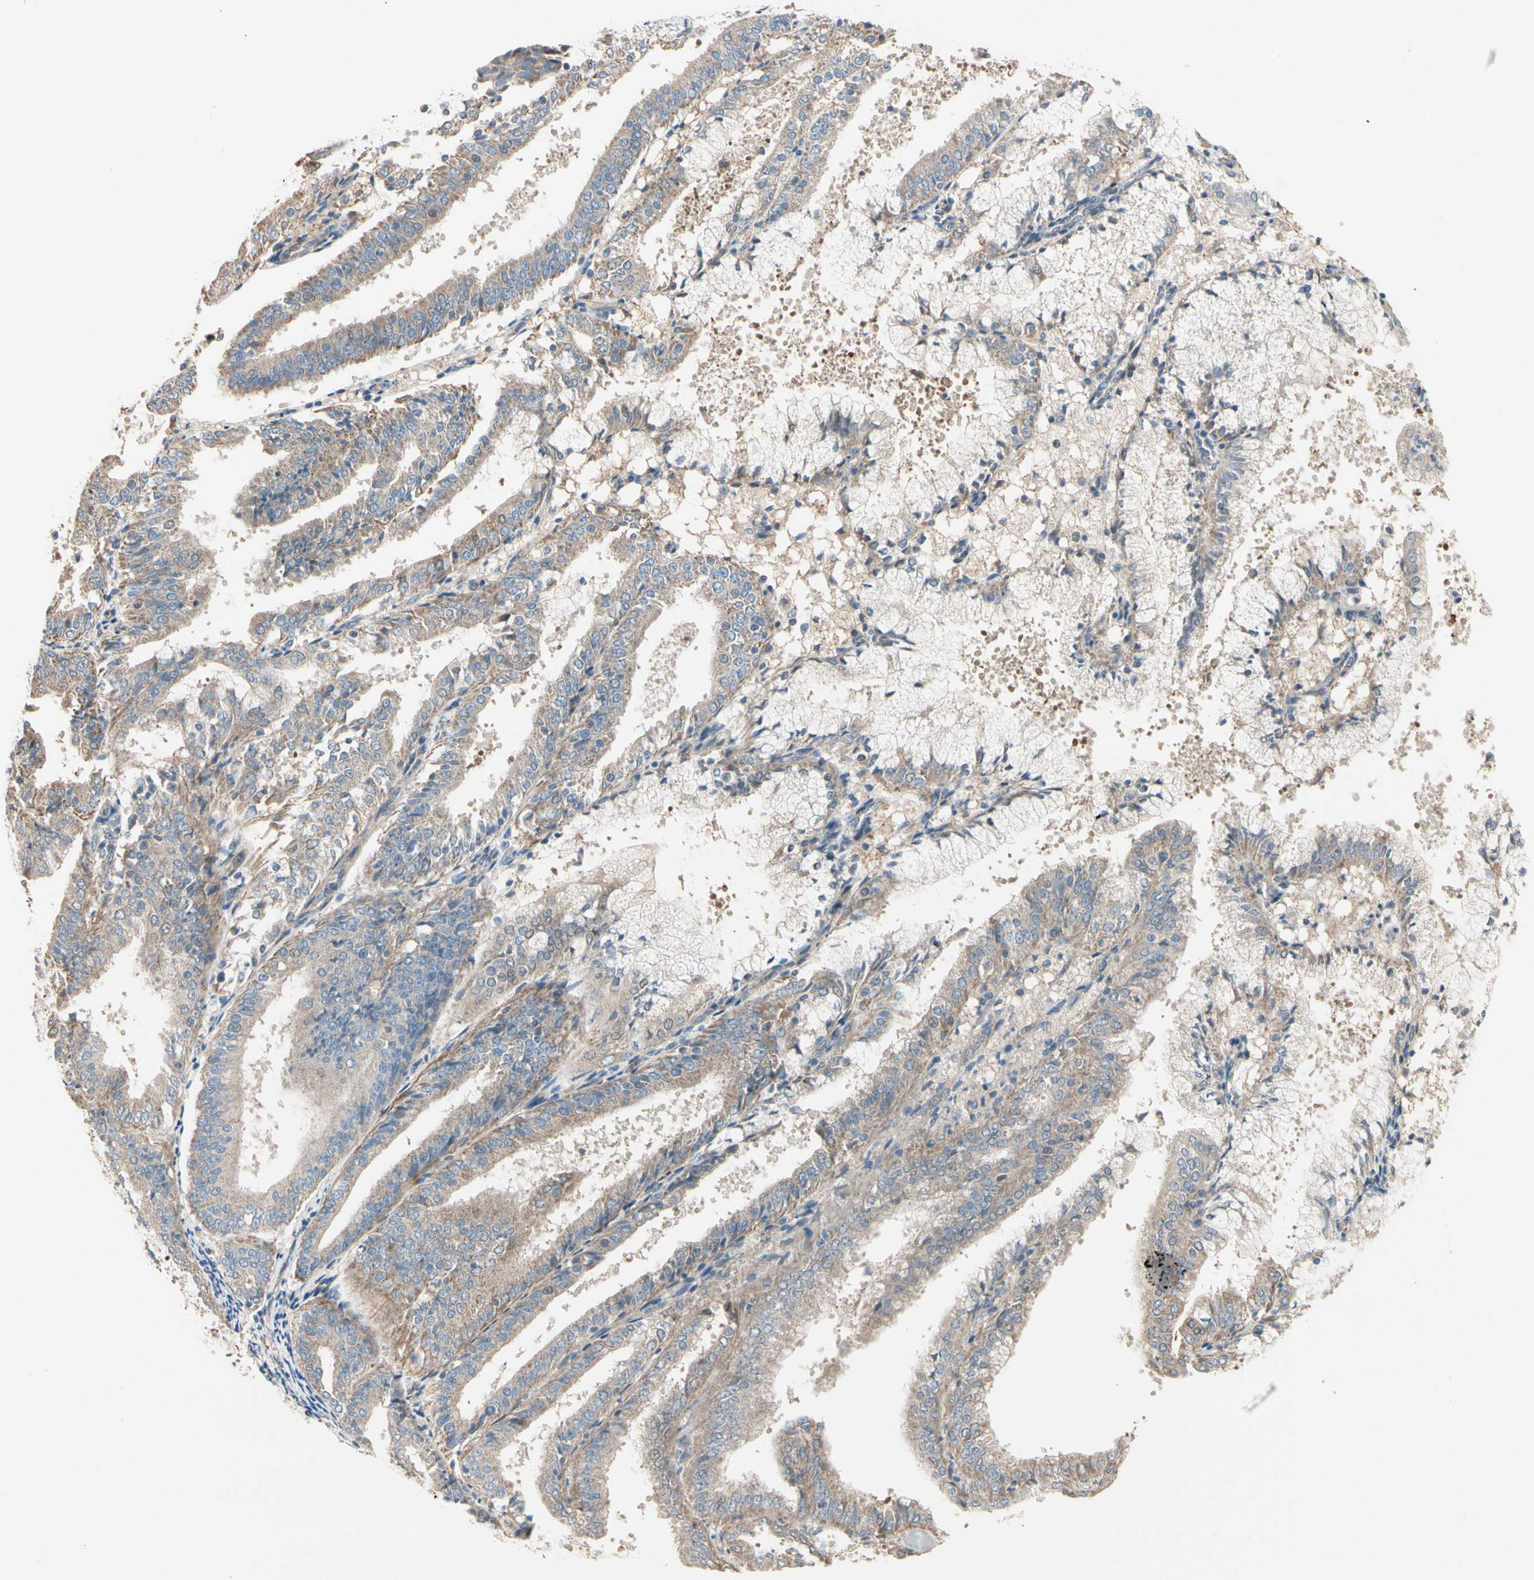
{"staining": {"intensity": "moderate", "quantity": ">75%", "location": "cytoplasmic/membranous"}, "tissue": "endometrial cancer", "cell_type": "Tumor cells", "image_type": "cancer", "snomed": [{"axis": "morphology", "description": "Adenocarcinoma, NOS"}, {"axis": "topography", "description": "Endometrium"}], "caption": "Brown immunohistochemical staining in adenocarcinoma (endometrial) demonstrates moderate cytoplasmic/membranous staining in about >75% of tumor cells.", "gene": "EPHA3", "patient": {"sex": "female", "age": 63}}